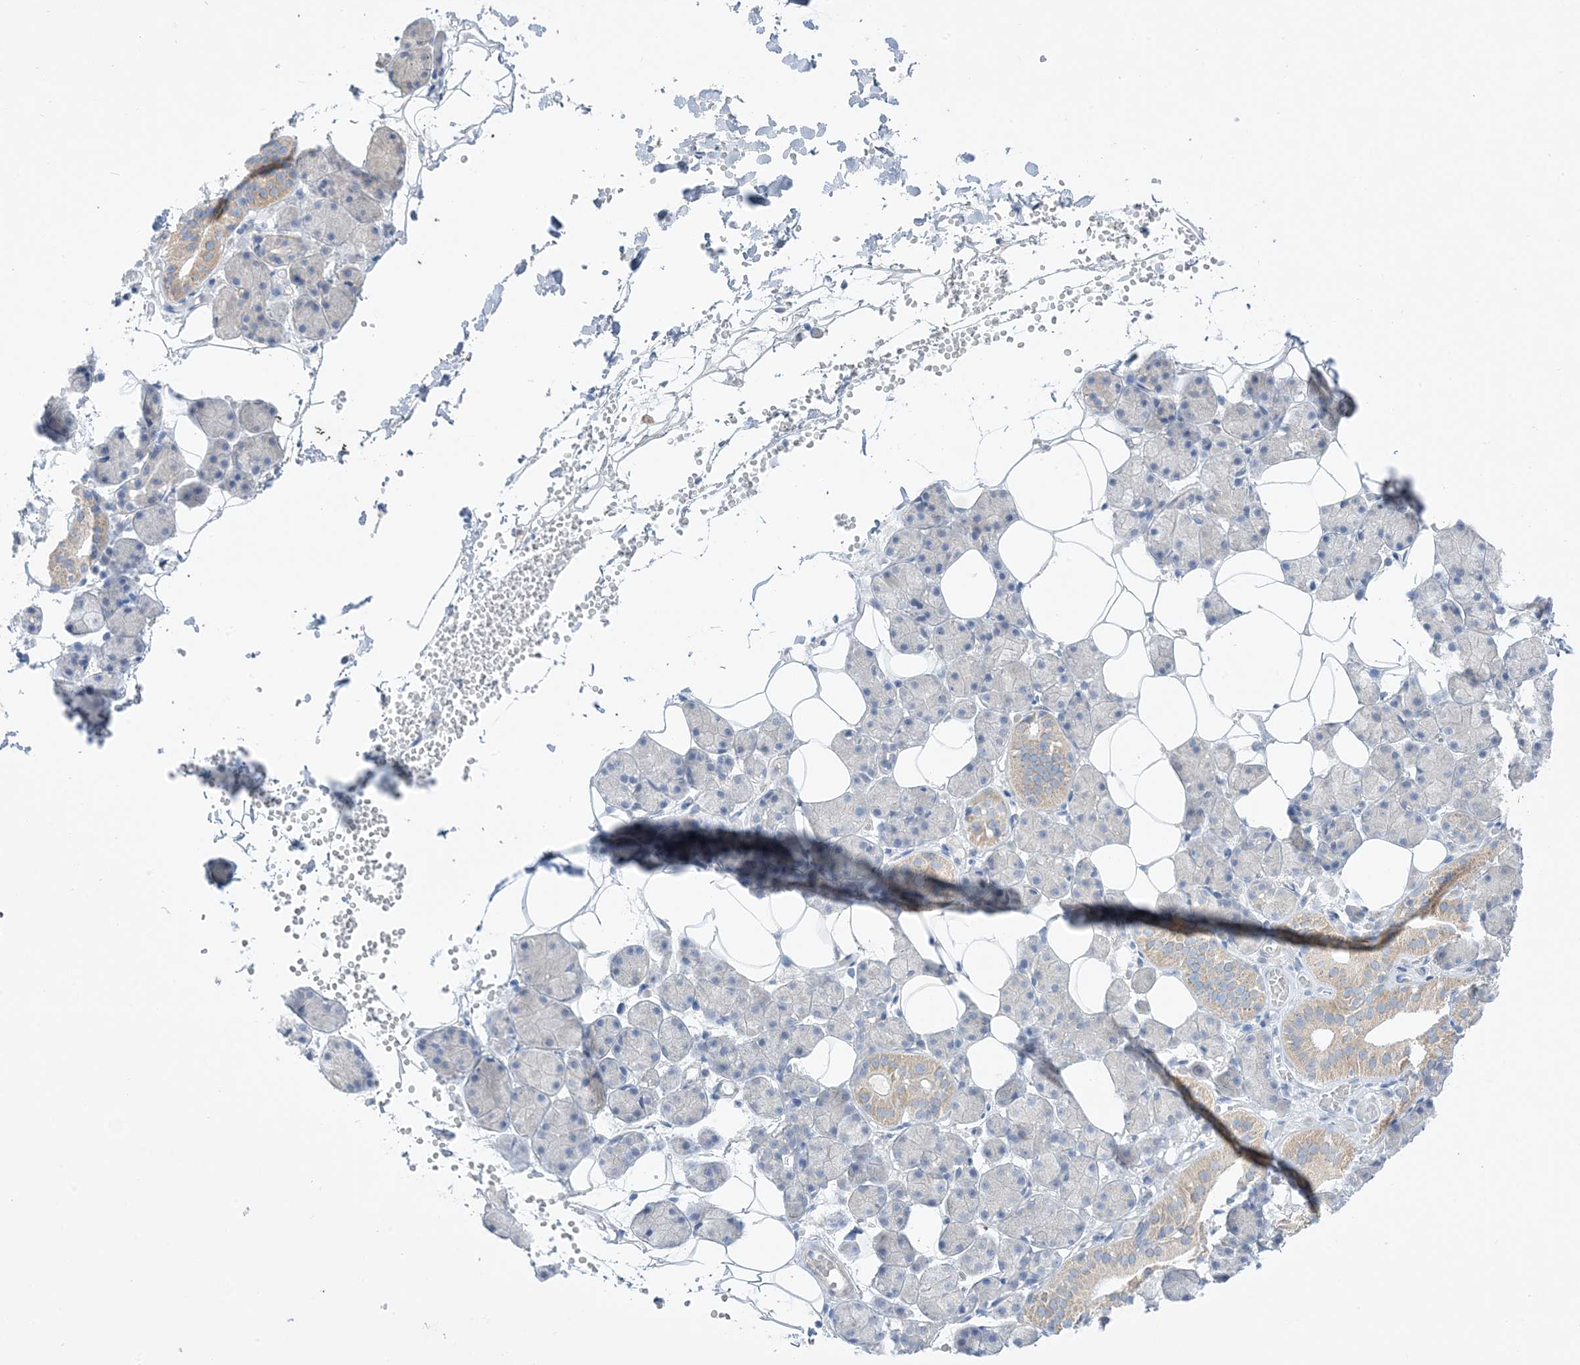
{"staining": {"intensity": "weak", "quantity": "<25%", "location": "cytoplasmic/membranous"}, "tissue": "salivary gland", "cell_type": "Glandular cells", "image_type": "normal", "snomed": [{"axis": "morphology", "description": "Normal tissue, NOS"}, {"axis": "topography", "description": "Salivary gland"}], "caption": "Immunohistochemistry (IHC) of benign salivary gland exhibits no staining in glandular cells.", "gene": "FAM184A", "patient": {"sex": "female", "age": 33}}